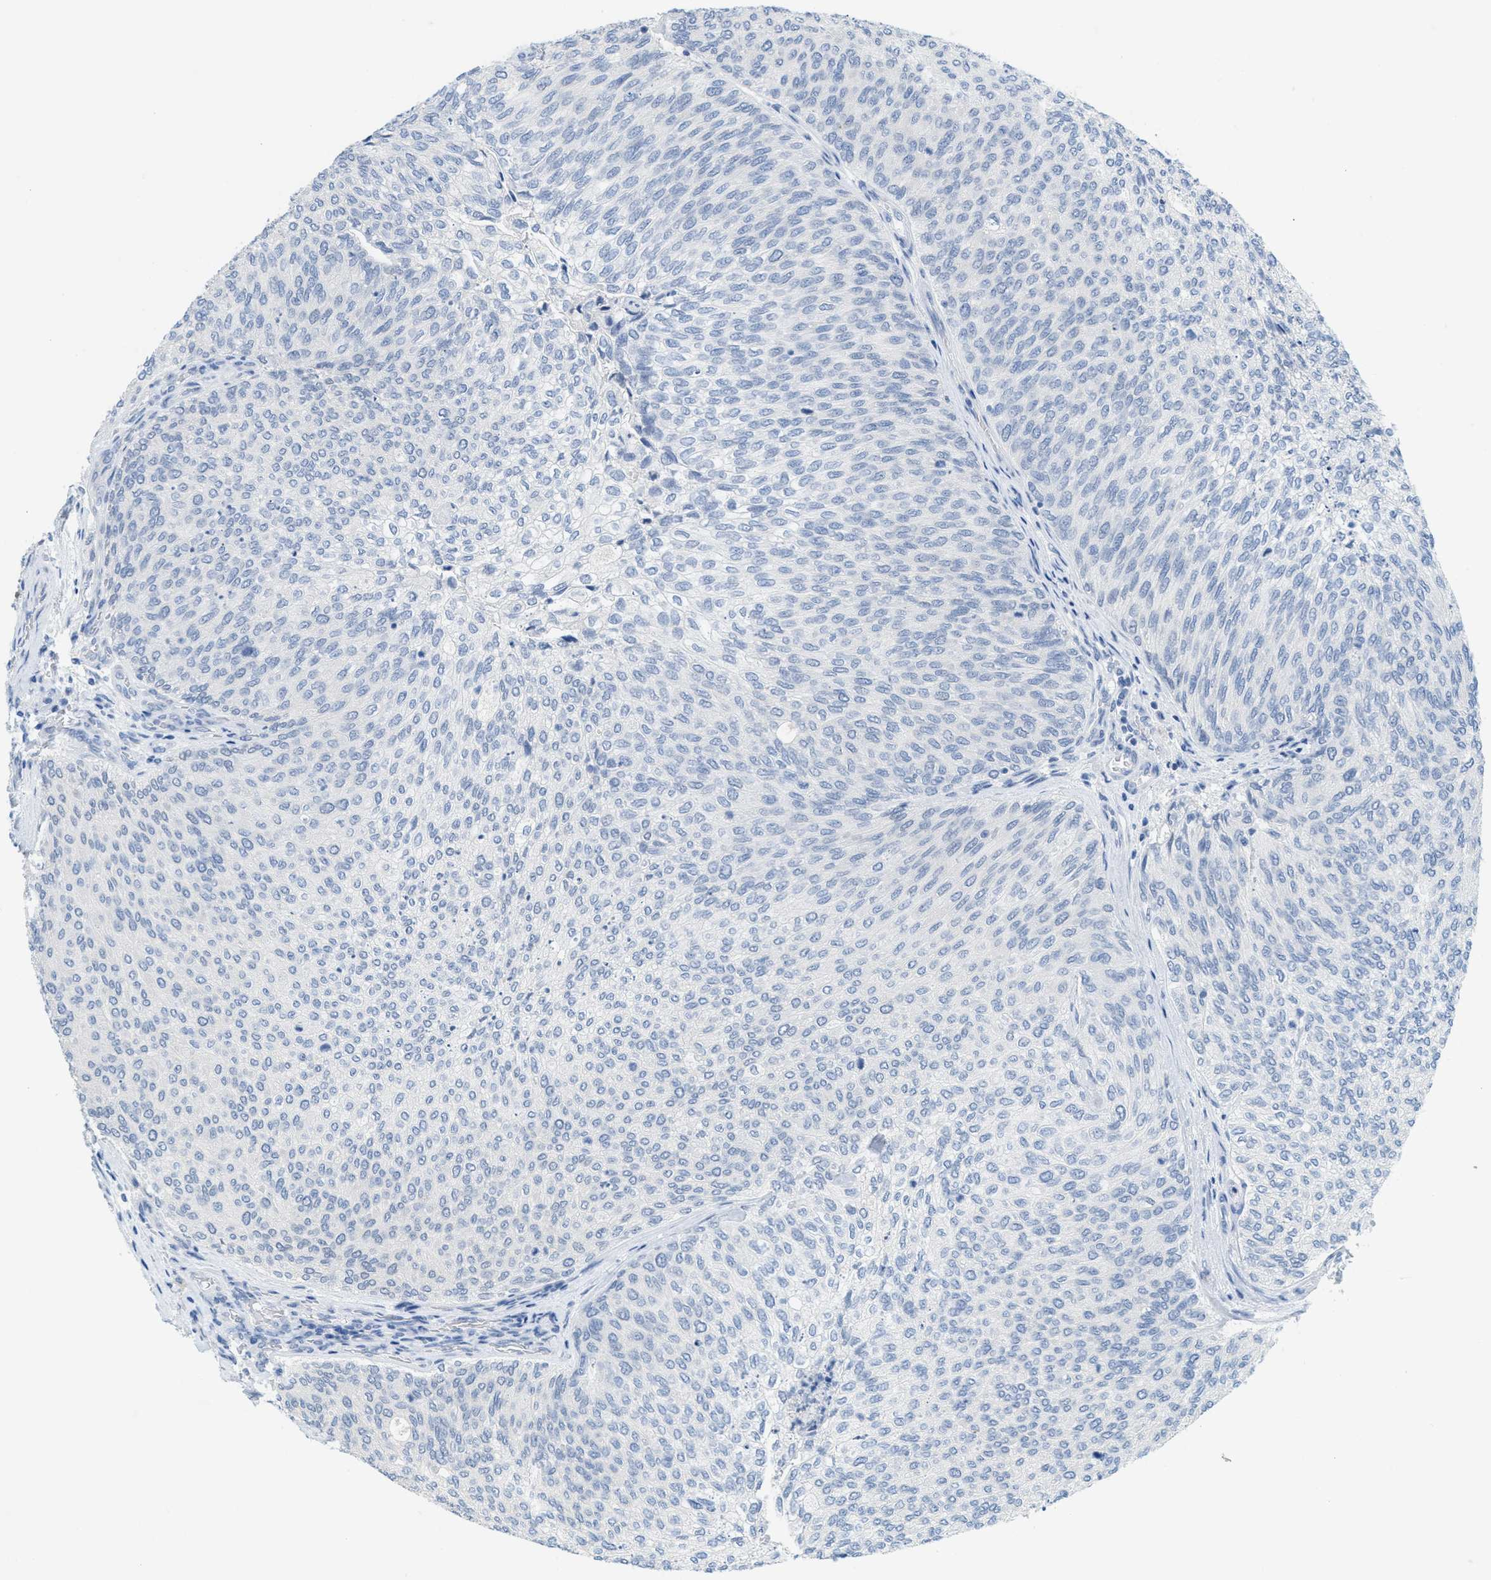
{"staining": {"intensity": "negative", "quantity": "none", "location": "none"}, "tissue": "urothelial cancer", "cell_type": "Tumor cells", "image_type": "cancer", "snomed": [{"axis": "morphology", "description": "Urothelial carcinoma, Low grade"}, {"axis": "topography", "description": "Urinary bladder"}], "caption": "DAB immunohistochemical staining of human urothelial cancer shows no significant expression in tumor cells.", "gene": "HSF2", "patient": {"sex": "female", "age": 79}}